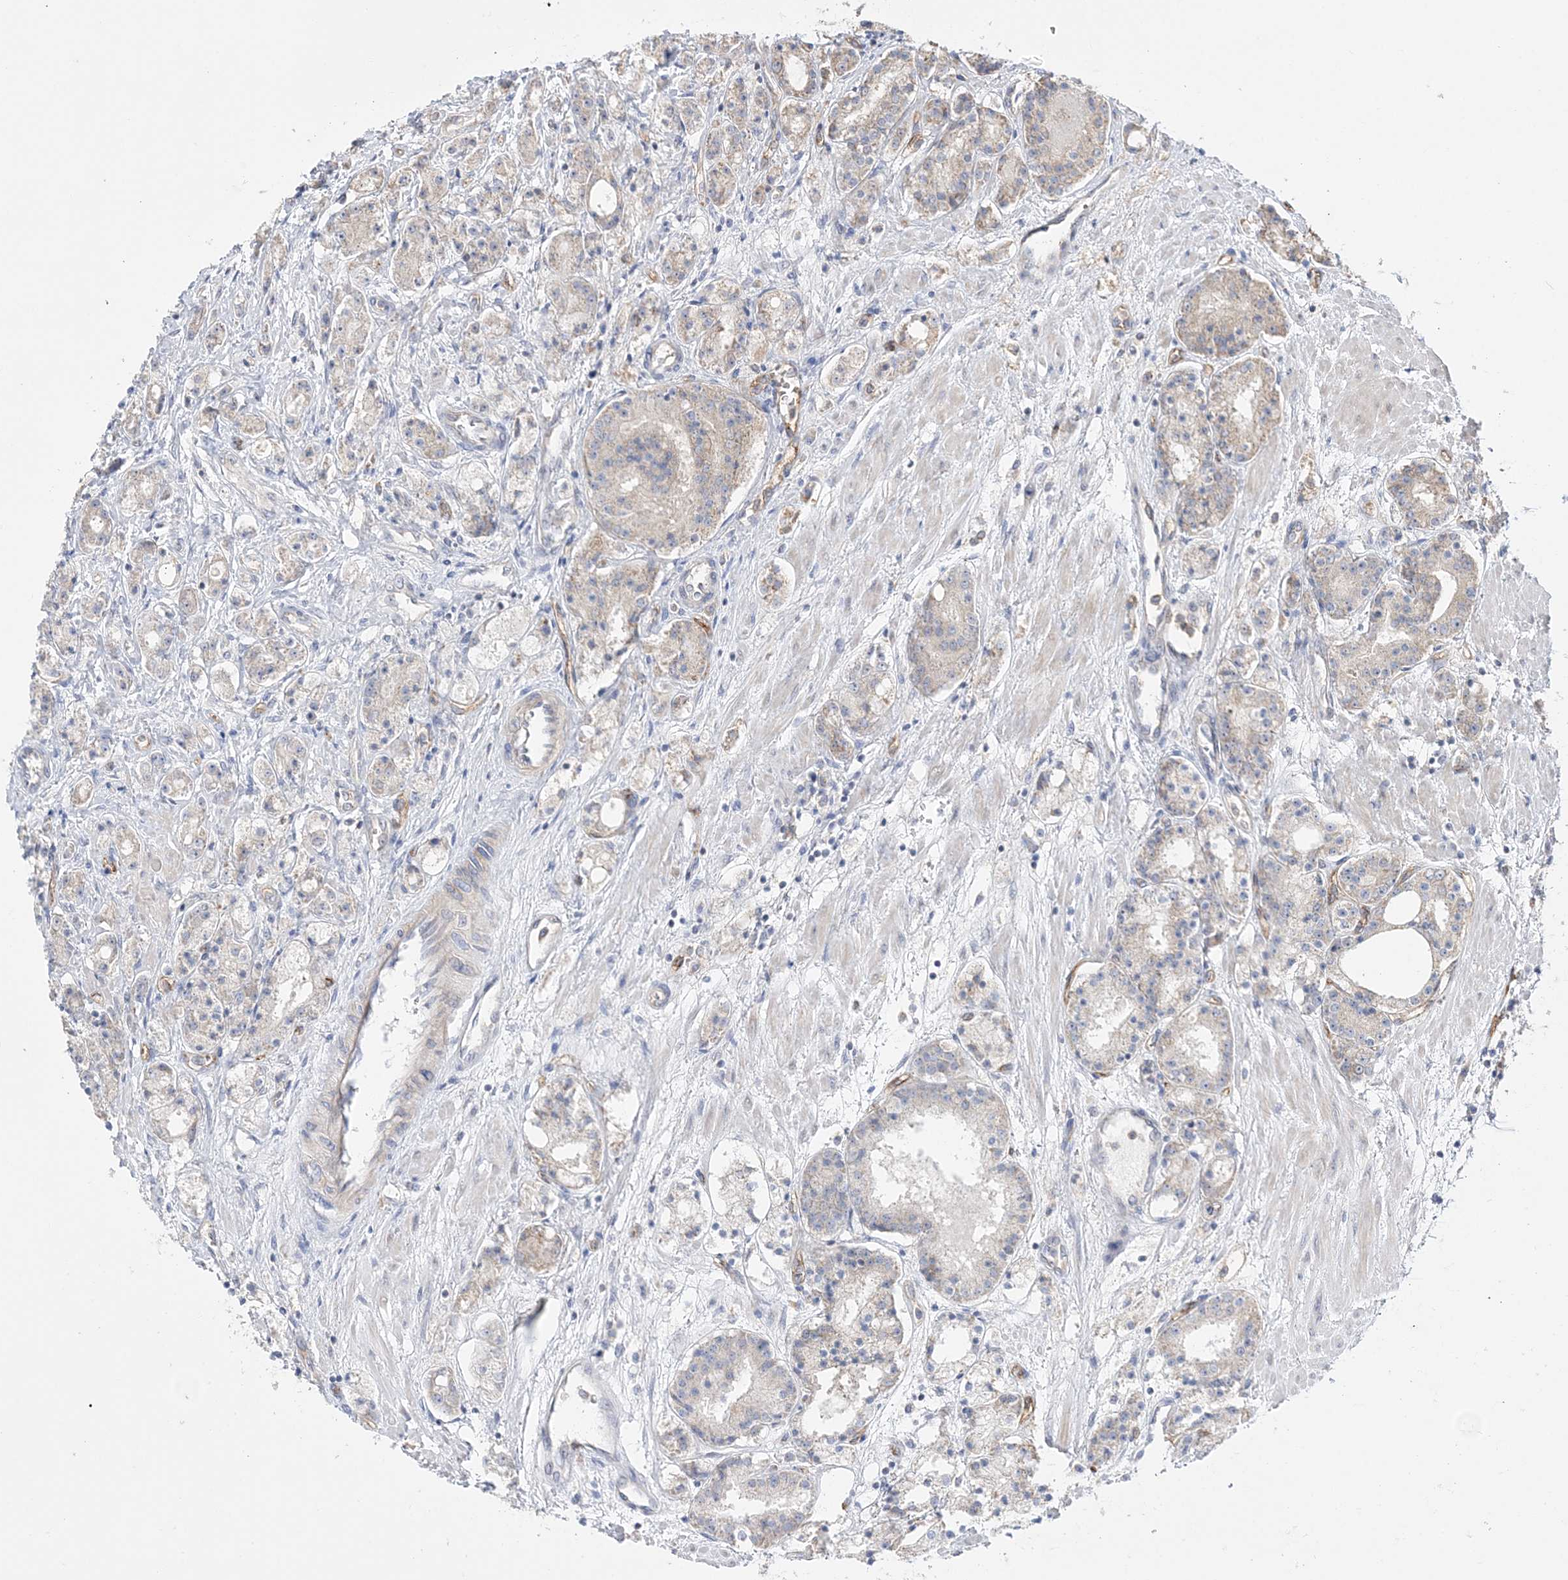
{"staining": {"intensity": "weak", "quantity": "<25%", "location": "cytoplasmic/membranous"}, "tissue": "prostate cancer", "cell_type": "Tumor cells", "image_type": "cancer", "snomed": [{"axis": "morphology", "description": "Adenocarcinoma, High grade"}, {"axis": "topography", "description": "Prostate"}], "caption": "Photomicrograph shows no significant protein staining in tumor cells of prostate high-grade adenocarcinoma. (DAB (3,3'-diaminobenzidine) IHC visualized using brightfield microscopy, high magnification).", "gene": "FARSB", "patient": {"sex": "male", "age": 60}}